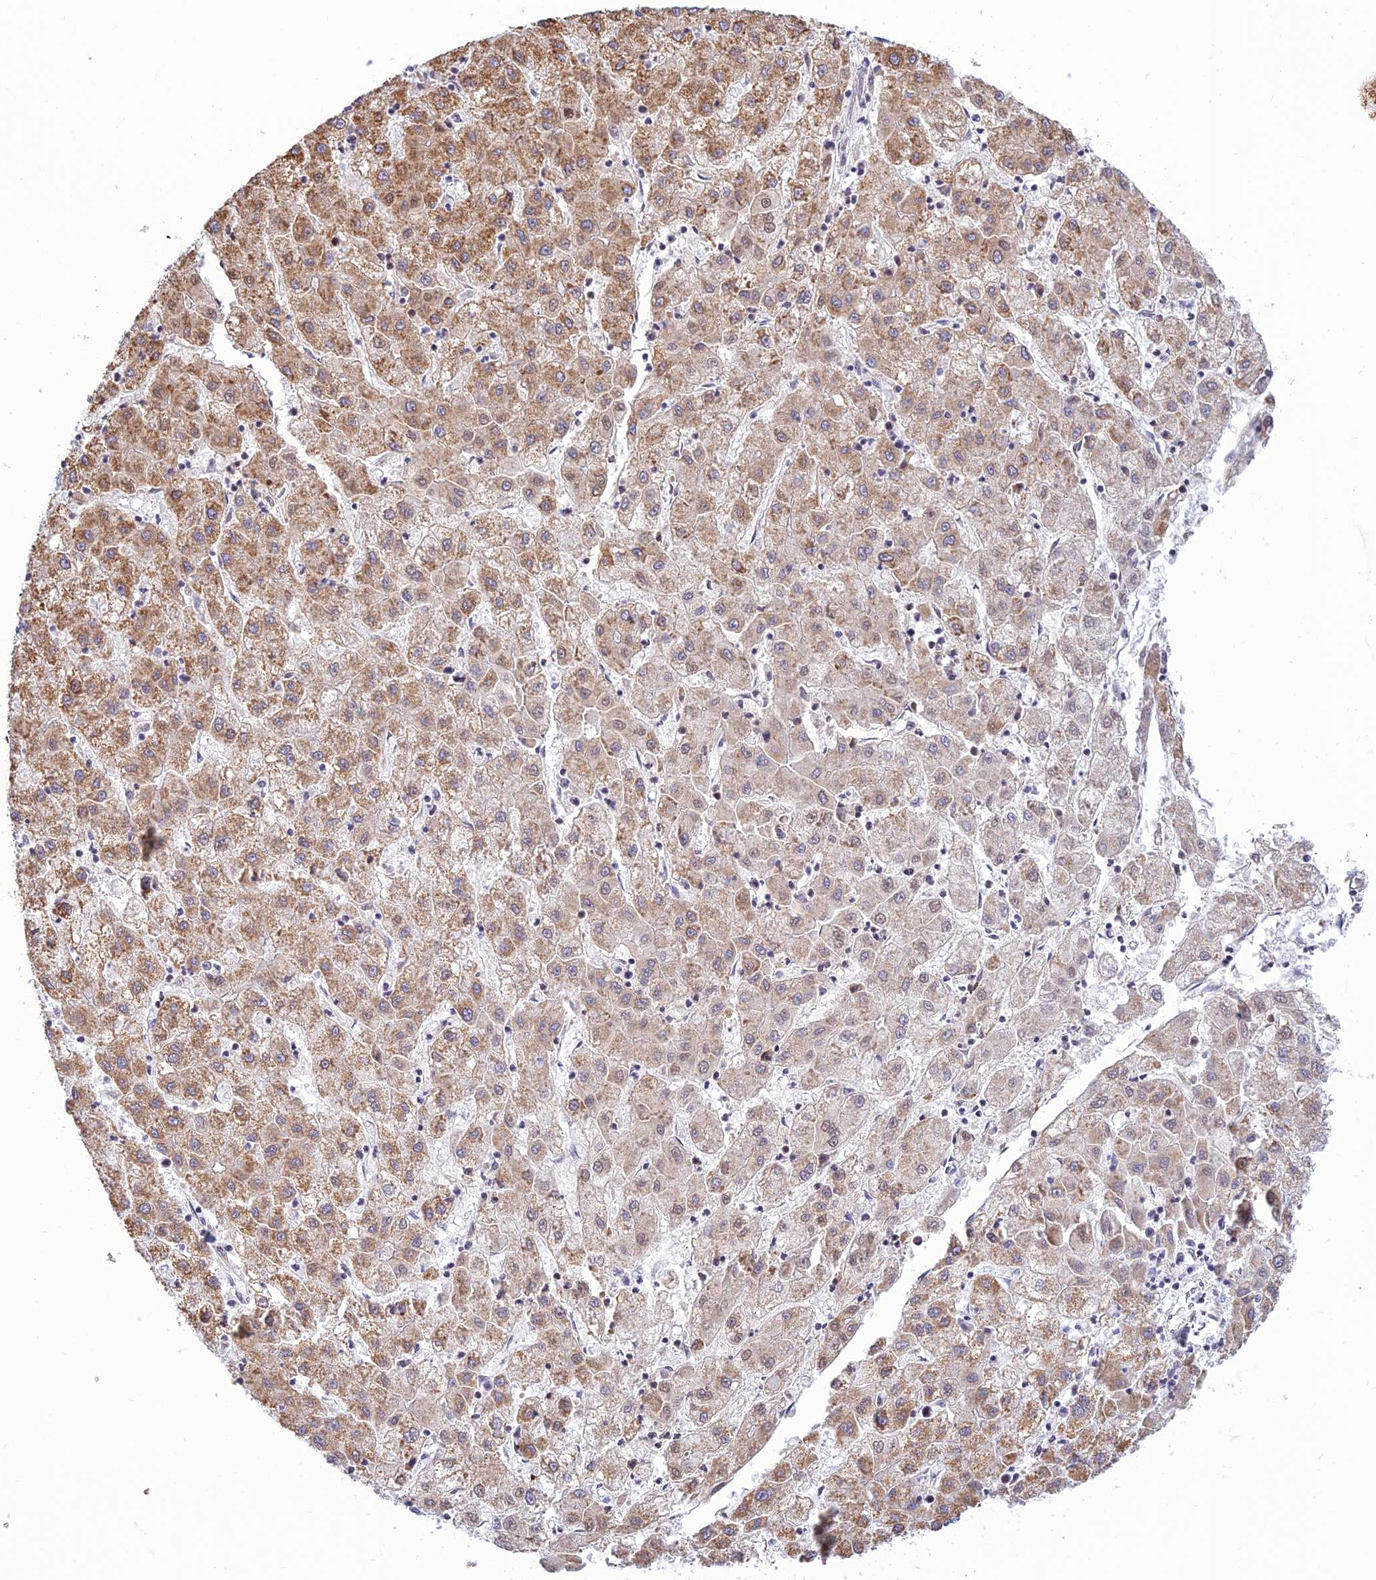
{"staining": {"intensity": "moderate", "quantity": ">75%", "location": "cytoplasmic/membranous"}, "tissue": "liver cancer", "cell_type": "Tumor cells", "image_type": "cancer", "snomed": [{"axis": "morphology", "description": "Carcinoma, Hepatocellular, NOS"}, {"axis": "topography", "description": "Liver"}], "caption": "Immunohistochemistry (IHC) photomicrograph of human liver cancer (hepatocellular carcinoma) stained for a protein (brown), which shows medium levels of moderate cytoplasmic/membranous expression in approximately >75% of tumor cells.", "gene": "HOOK2", "patient": {"sex": "male", "age": 72}}